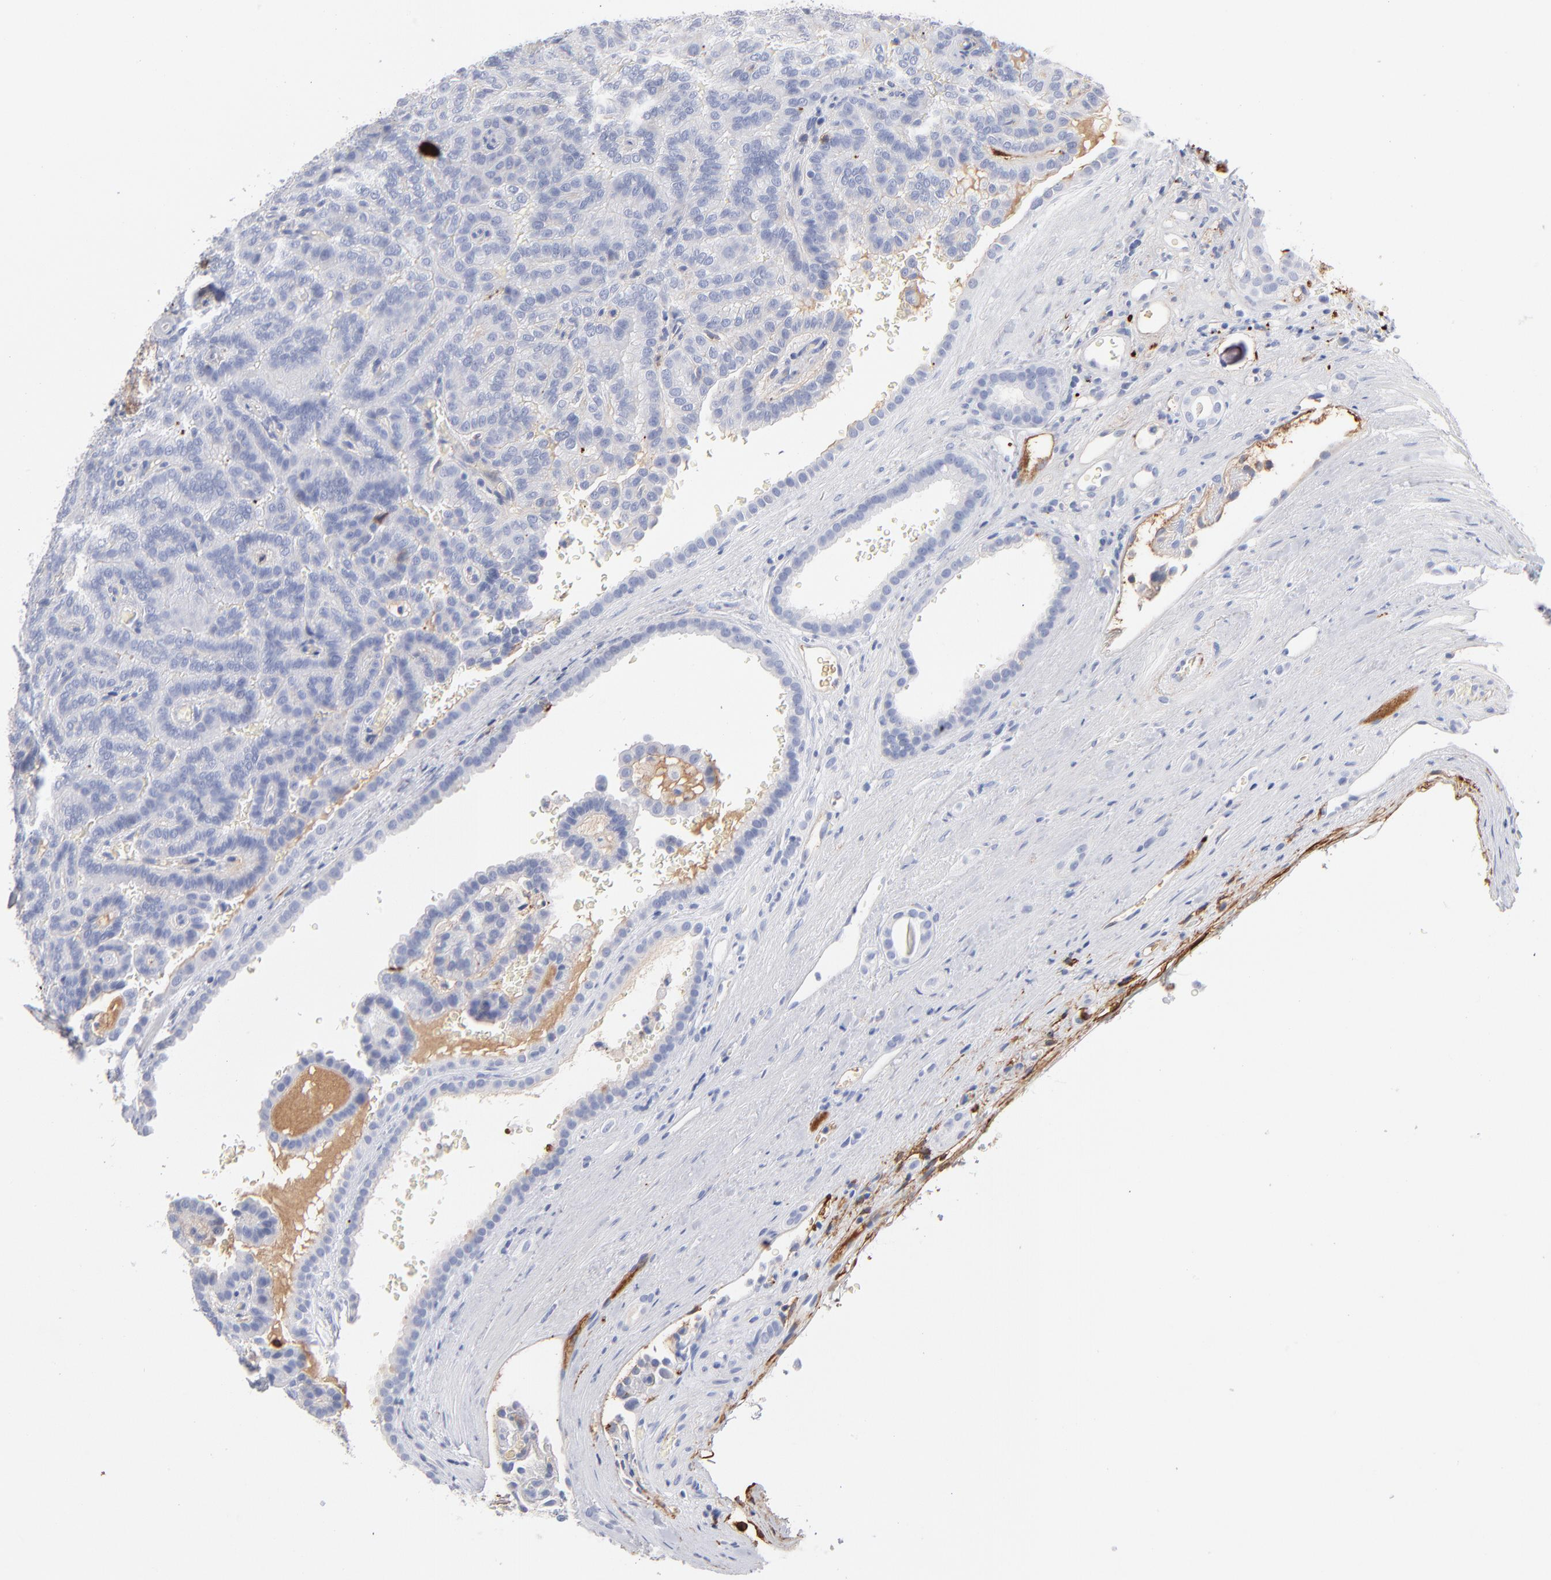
{"staining": {"intensity": "negative", "quantity": "none", "location": "none"}, "tissue": "renal cancer", "cell_type": "Tumor cells", "image_type": "cancer", "snomed": [{"axis": "morphology", "description": "Adenocarcinoma, NOS"}, {"axis": "topography", "description": "Kidney"}], "caption": "Immunohistochemistry (IHC) of adenocarcinoma (renal) reveals no positivity in tumor cells. (DAB (3,3'-diaminobenzidine) immunohistochemistry, high magnification).", "gene": "APOH", "patient": {"sex": "male", "age": 61}}